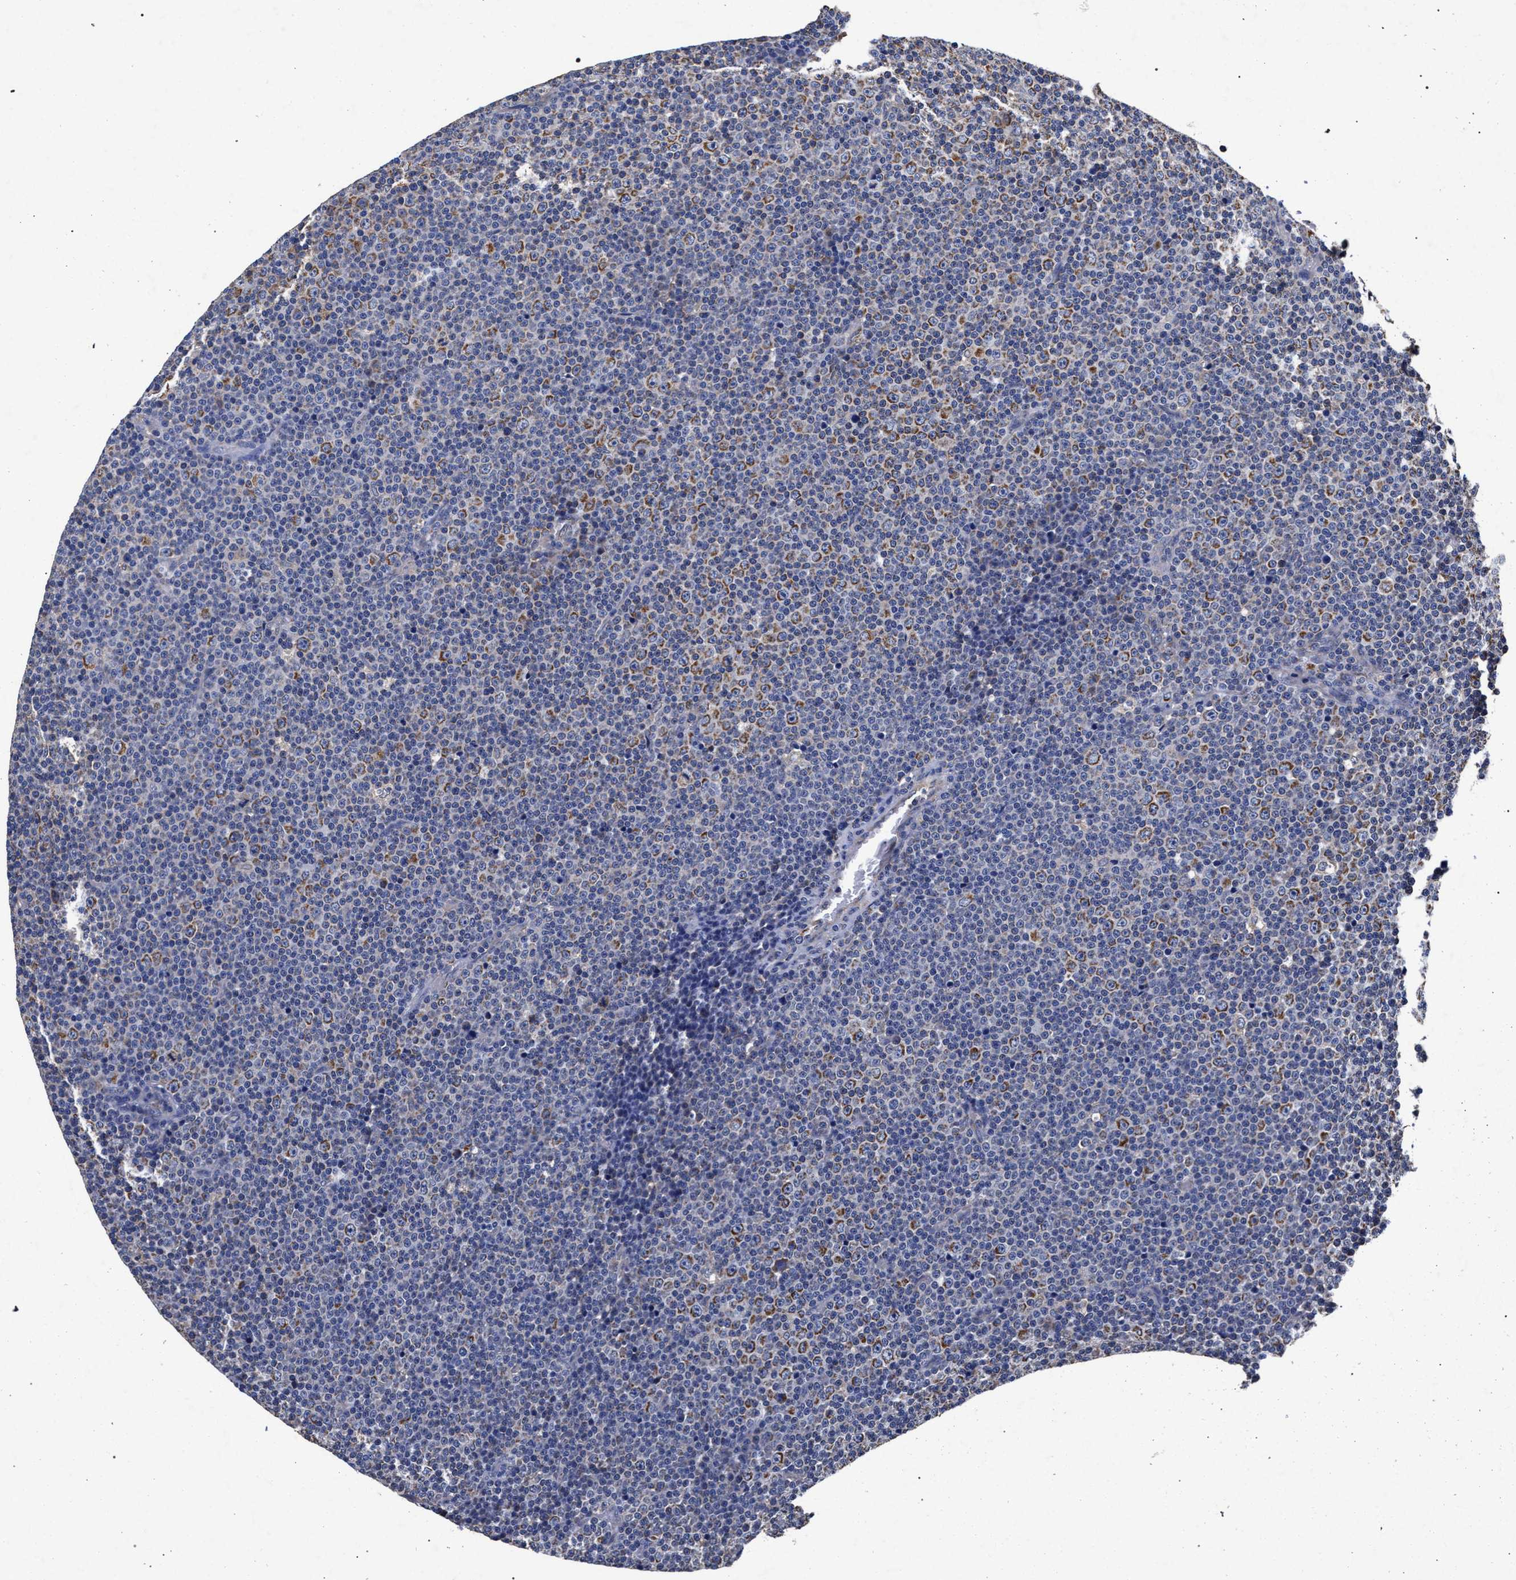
{"staining": {"intensity": "moderate", "quantity": "<25%", "location": "cytoplasmic/membranous"}, "tissue": "lymphoma", "cell_type": "Tumor cells", "image_type": "cancer", "snomed": [{"axis": "morphology", "description": "Malignant lymphoma, non-Hodgkin's type, Low grade"}, {"axis": "topography", "description": "Lymph node"}], "caption": "Immunohistochemistry (IHC) photomicrograph of neoplastic tissue: malignant lymphoma, non-Hodgkin's type (low-grade) stained using immunohistochemistry shows low levels of moderate protein expression localized specifically in the cytoplasmic/membranous of tumor cells, appearing as a cytoplasmic/membranous brown color.", "gene": "CFAP95", "patient": {"sex": "female", "age": 67}}